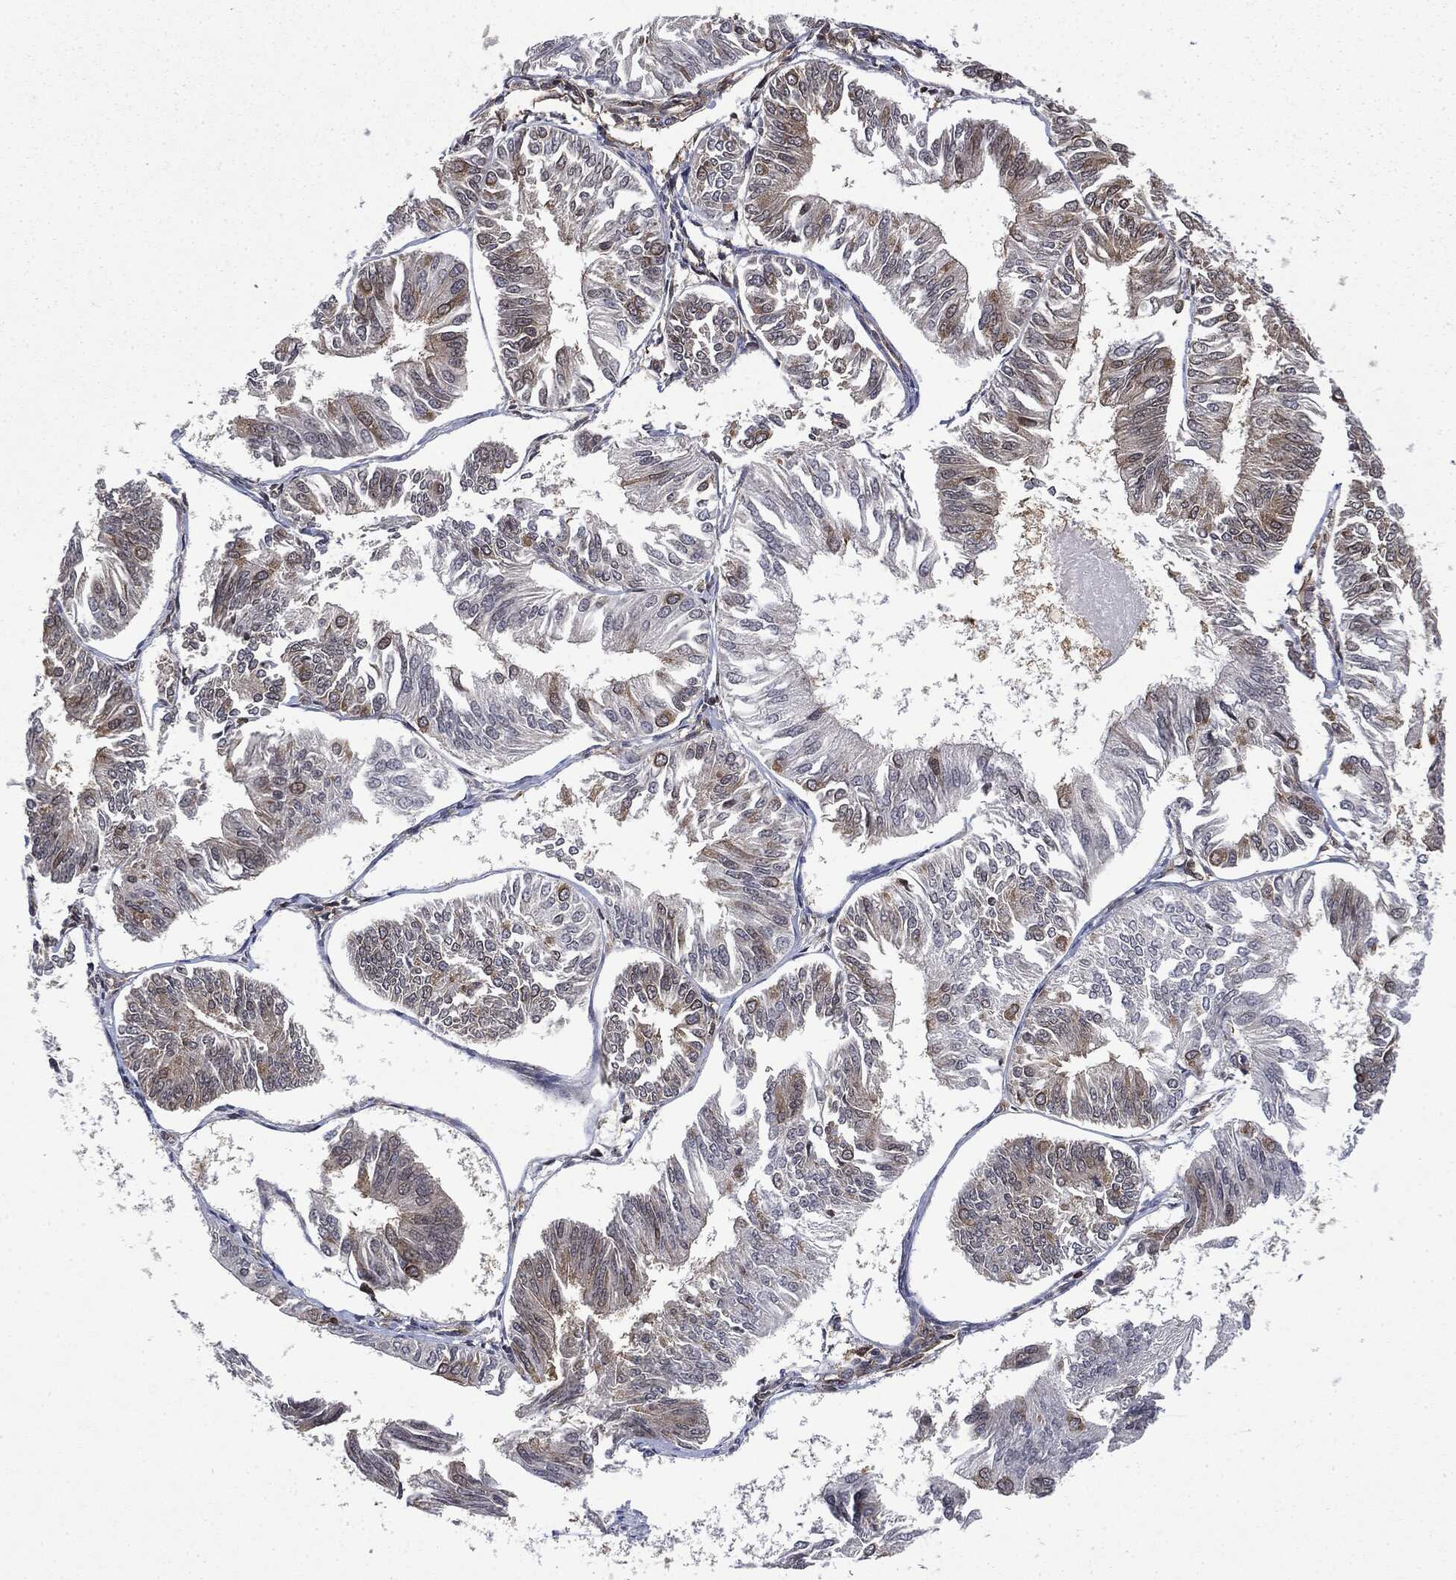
{"staining": {"intensity": "weak", "quantity": "<25%", "location": "cytoplasmic/membranous"}, "tissue": "endometrial cancer", "cell_type": "Tumor cells", "image_type": "cancer", "snomed": [{"axis": "morphology", "description": "Adenocarcinoma, NOS"}, {"axis": "topography", "description": "Endometrium"}], "caption": "Immunohistochemistry micrograph of endometrial cancer stained for a protein (brown), which demonstrates no staining in tumor cells.", "gene": "SNX5", "patient": {"sex": "female", "age": 58}}